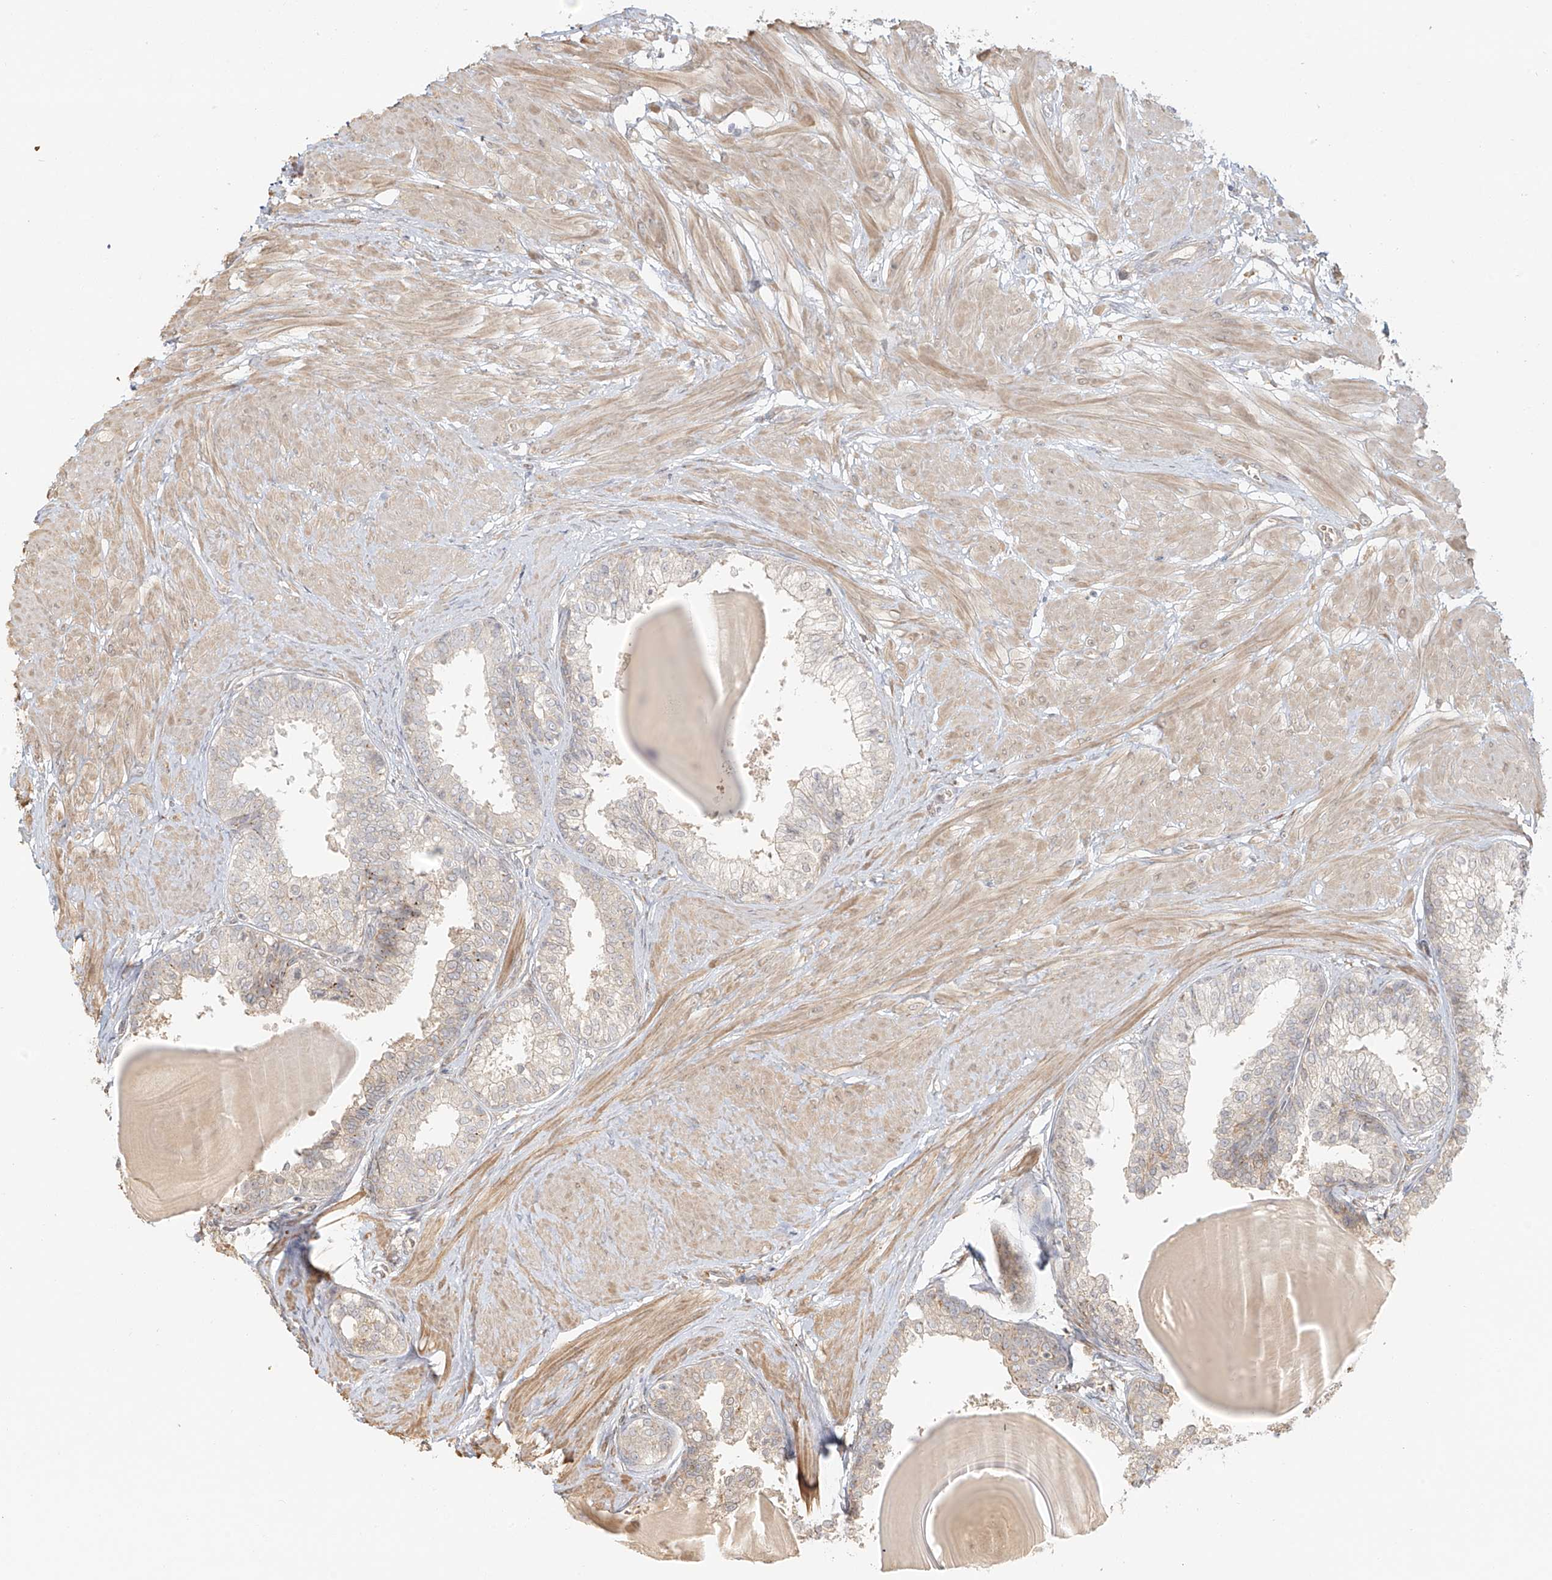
{"staining": {"intensity": "weak", "quantity": "<25%", "location": "cytoplasmic/membranous"}, "tissue": "prostate", "cell_type": "Glandular cells", "image_type": "normal", "snomed": [{"axis": "morphology", "description": "Normal tissue, NOS"}, {"axis": "topography", "description": "Prostate"}], "caption": "High power microscopy micrograph of an immunohistochemistry (IHC) histopathology image of benign prostate, revealing no significant staining in glandular cells.", "gene": "UPK1B", "patient": {"sex": "male", "age": 48}}